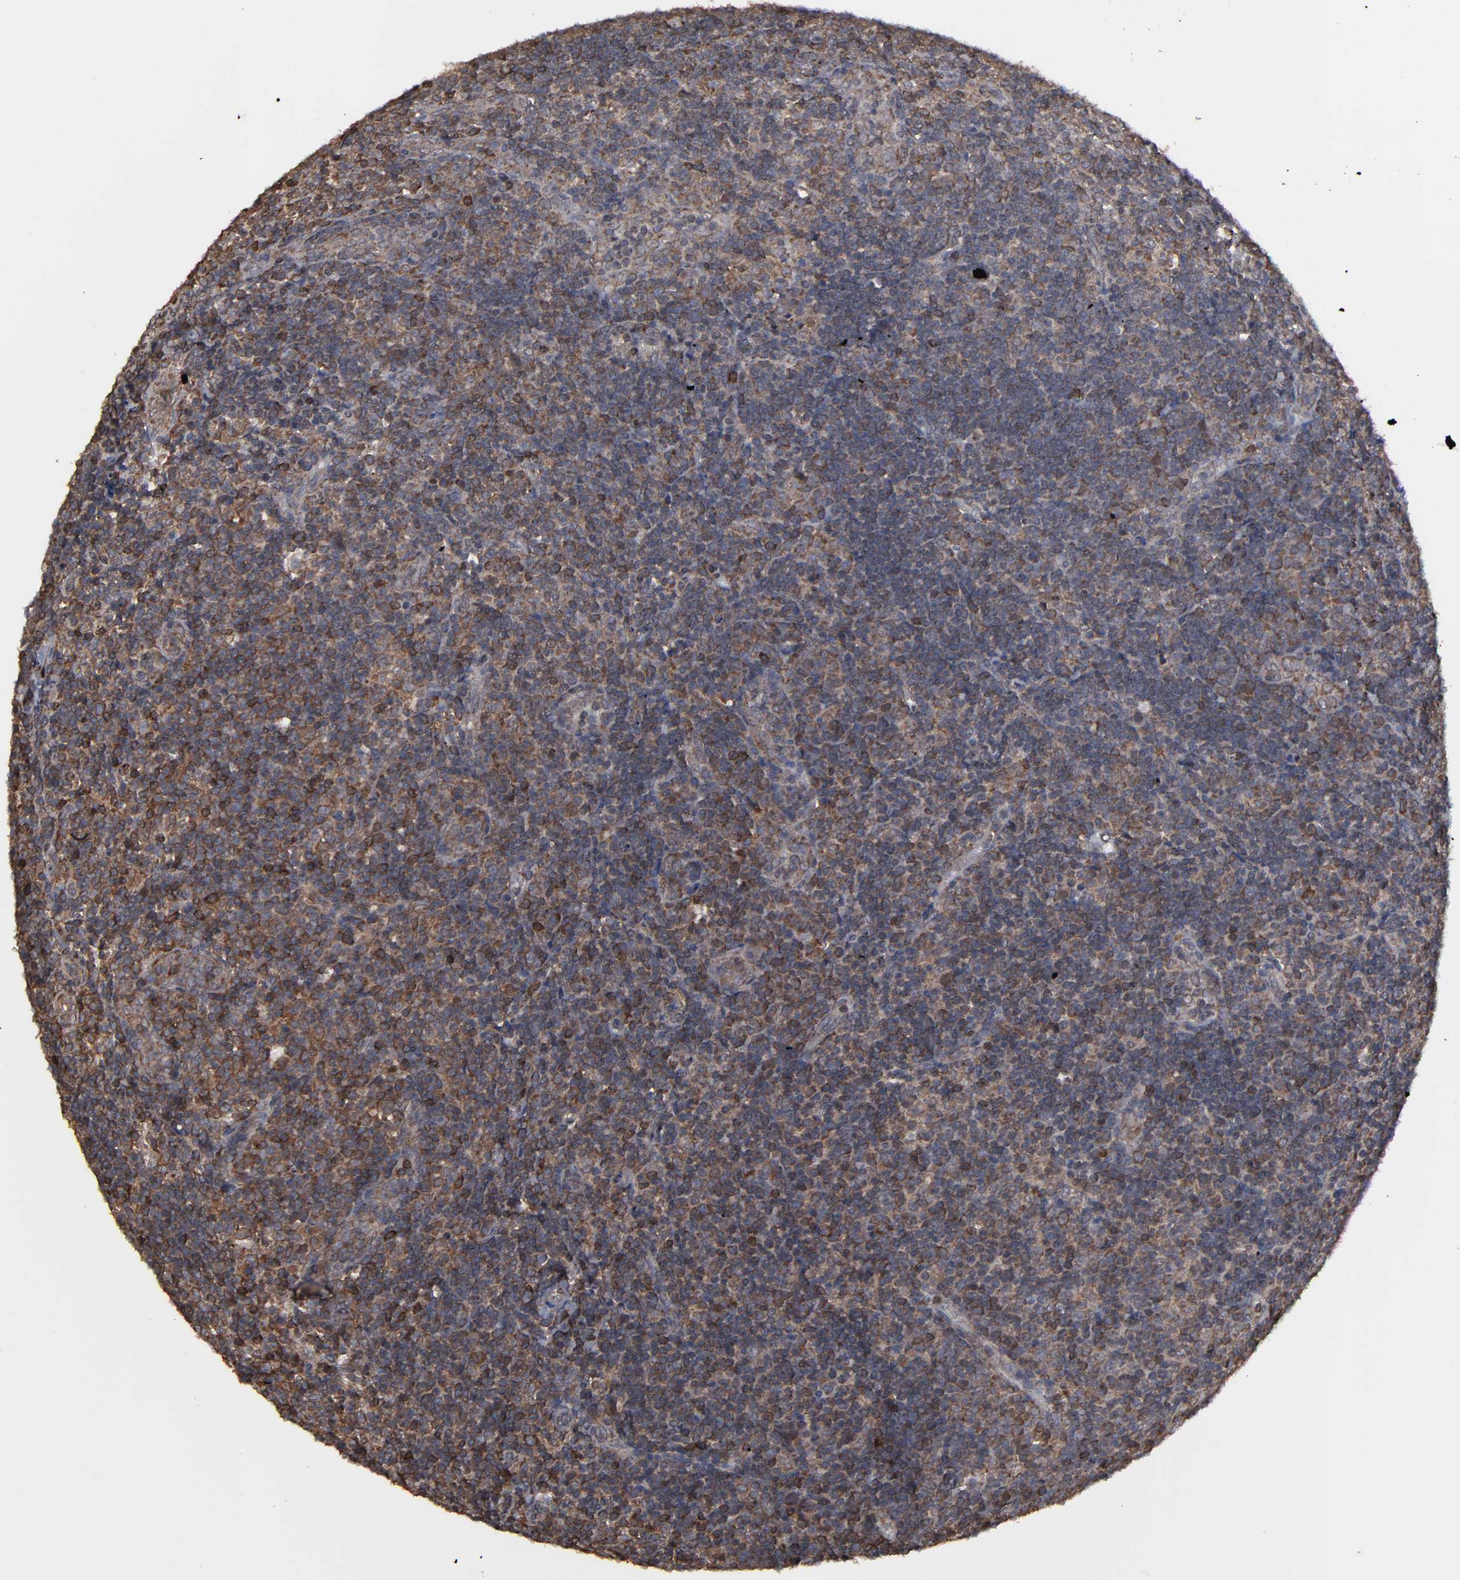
{"staining": {"intensity": "moderate", "quantity": ">75%", "location": "cytoplasmic/membranous,nuclear"}, "tissue": "lymphoma", "cell_type": "Tumor cells", "image_type": "cancer", "snomed": [{"axis": "morphology", "description": "Malignant lymphoma, non-Hodgkin's type, Low grade"}, {"axis": "topography", "description": "Lymph node"}], "caption": "Moderate cytoplasmic/membranous and nuclear protein staining is appreciated in approximately >75% of tumor cells in malignant lymphoma, non-Hodgkin's type (low-grade).", "gene": "KIAA2026", "patient": {"sex": "male", "age": 74}}